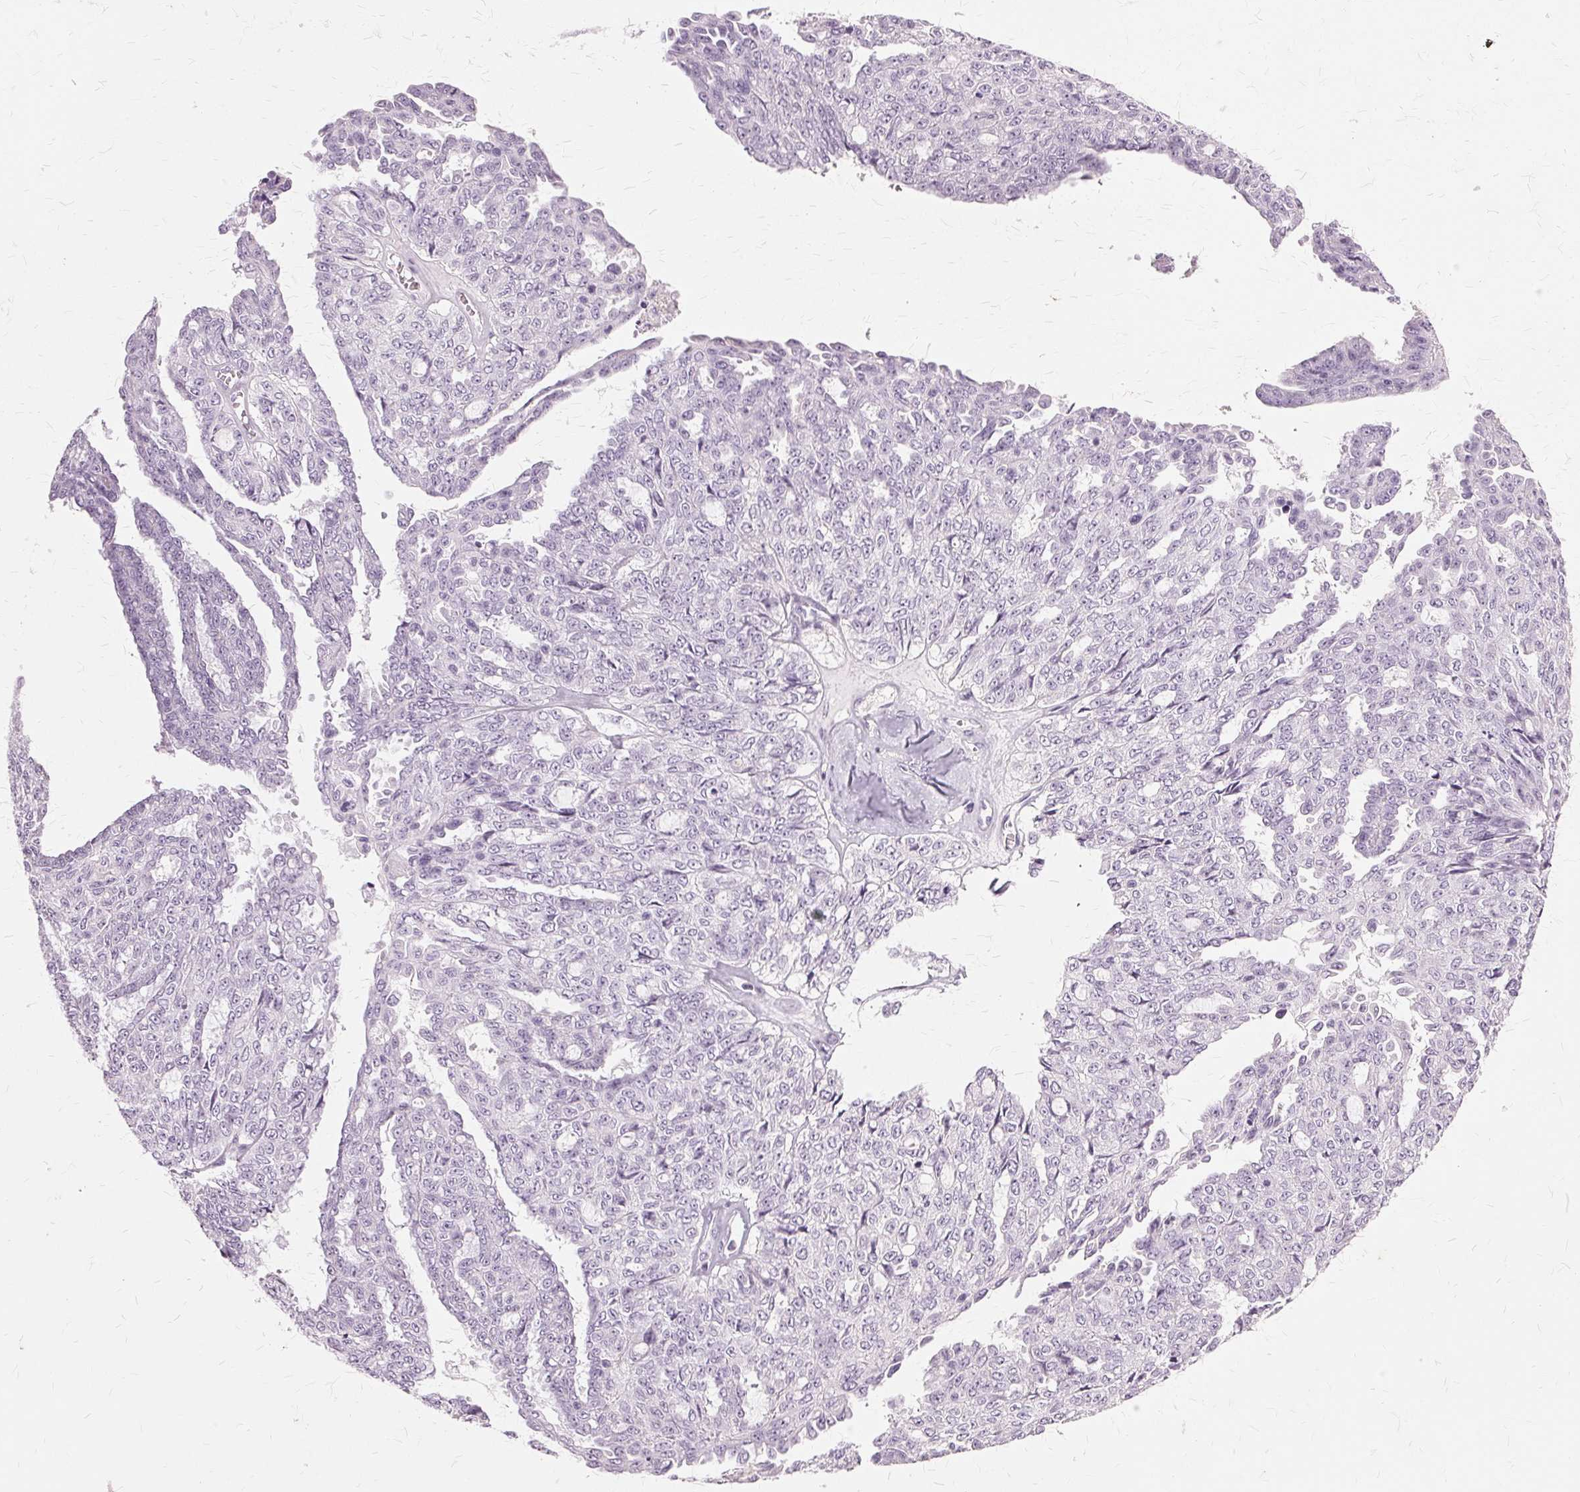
{"staining": {"intensity": "negative", "quantity": "none", "location": "none"}, "tissue": "ovarian cancer", "cell_type": "Tumor cells", "image_type": "cancer", "snomed": [{"axis": "morphology", "description": "Cystadenocarcinoma, serous, NOS"}, {"axis": "topography", "description": "Ovary"}], "caption": "IHC of ovarian cancer (serous cystadenocarcinoma) exhibits no expression in tumor cells.", "gene": "SLC45A3", "patient": {"sex": "female", "age": 71}}